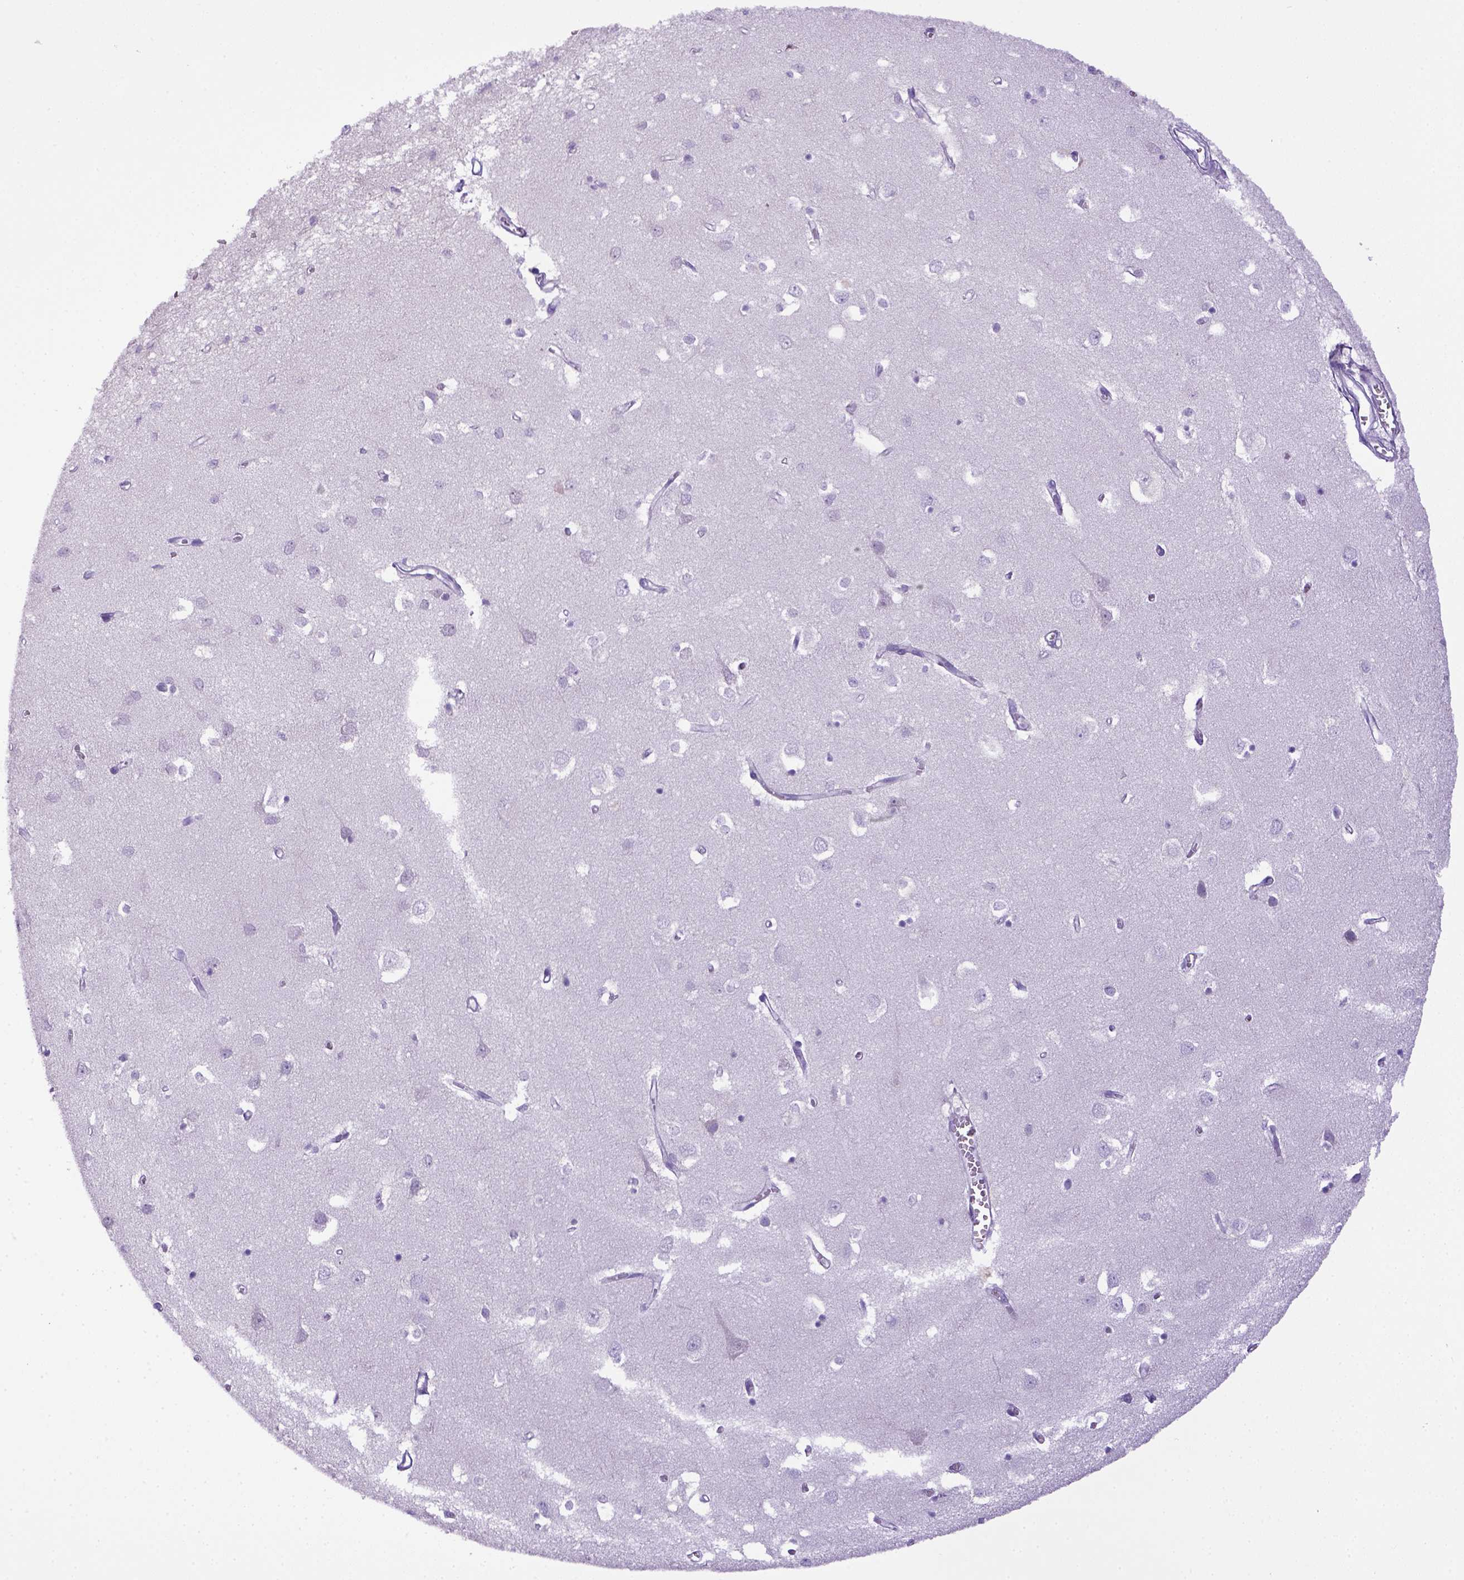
{"staining": {"intensity": "negative", "quantity": "none", "location": "none"}, "tissue": "cerebral cortex", "cell_type": "Endothelial cells", "image_type": "normal", "snomed": [{"axis": "morphology", "description": "Normal tissue, NOS"}, {"axis": "topography", "description": "Cerebral cortex"}], "caption": "Immunohistochemical staining of unremarkable cerebral cortex reveals no significant expression in endothelial cells.", "gene": "ITIH4", "patient": {"sex": "male", "age": 70}}